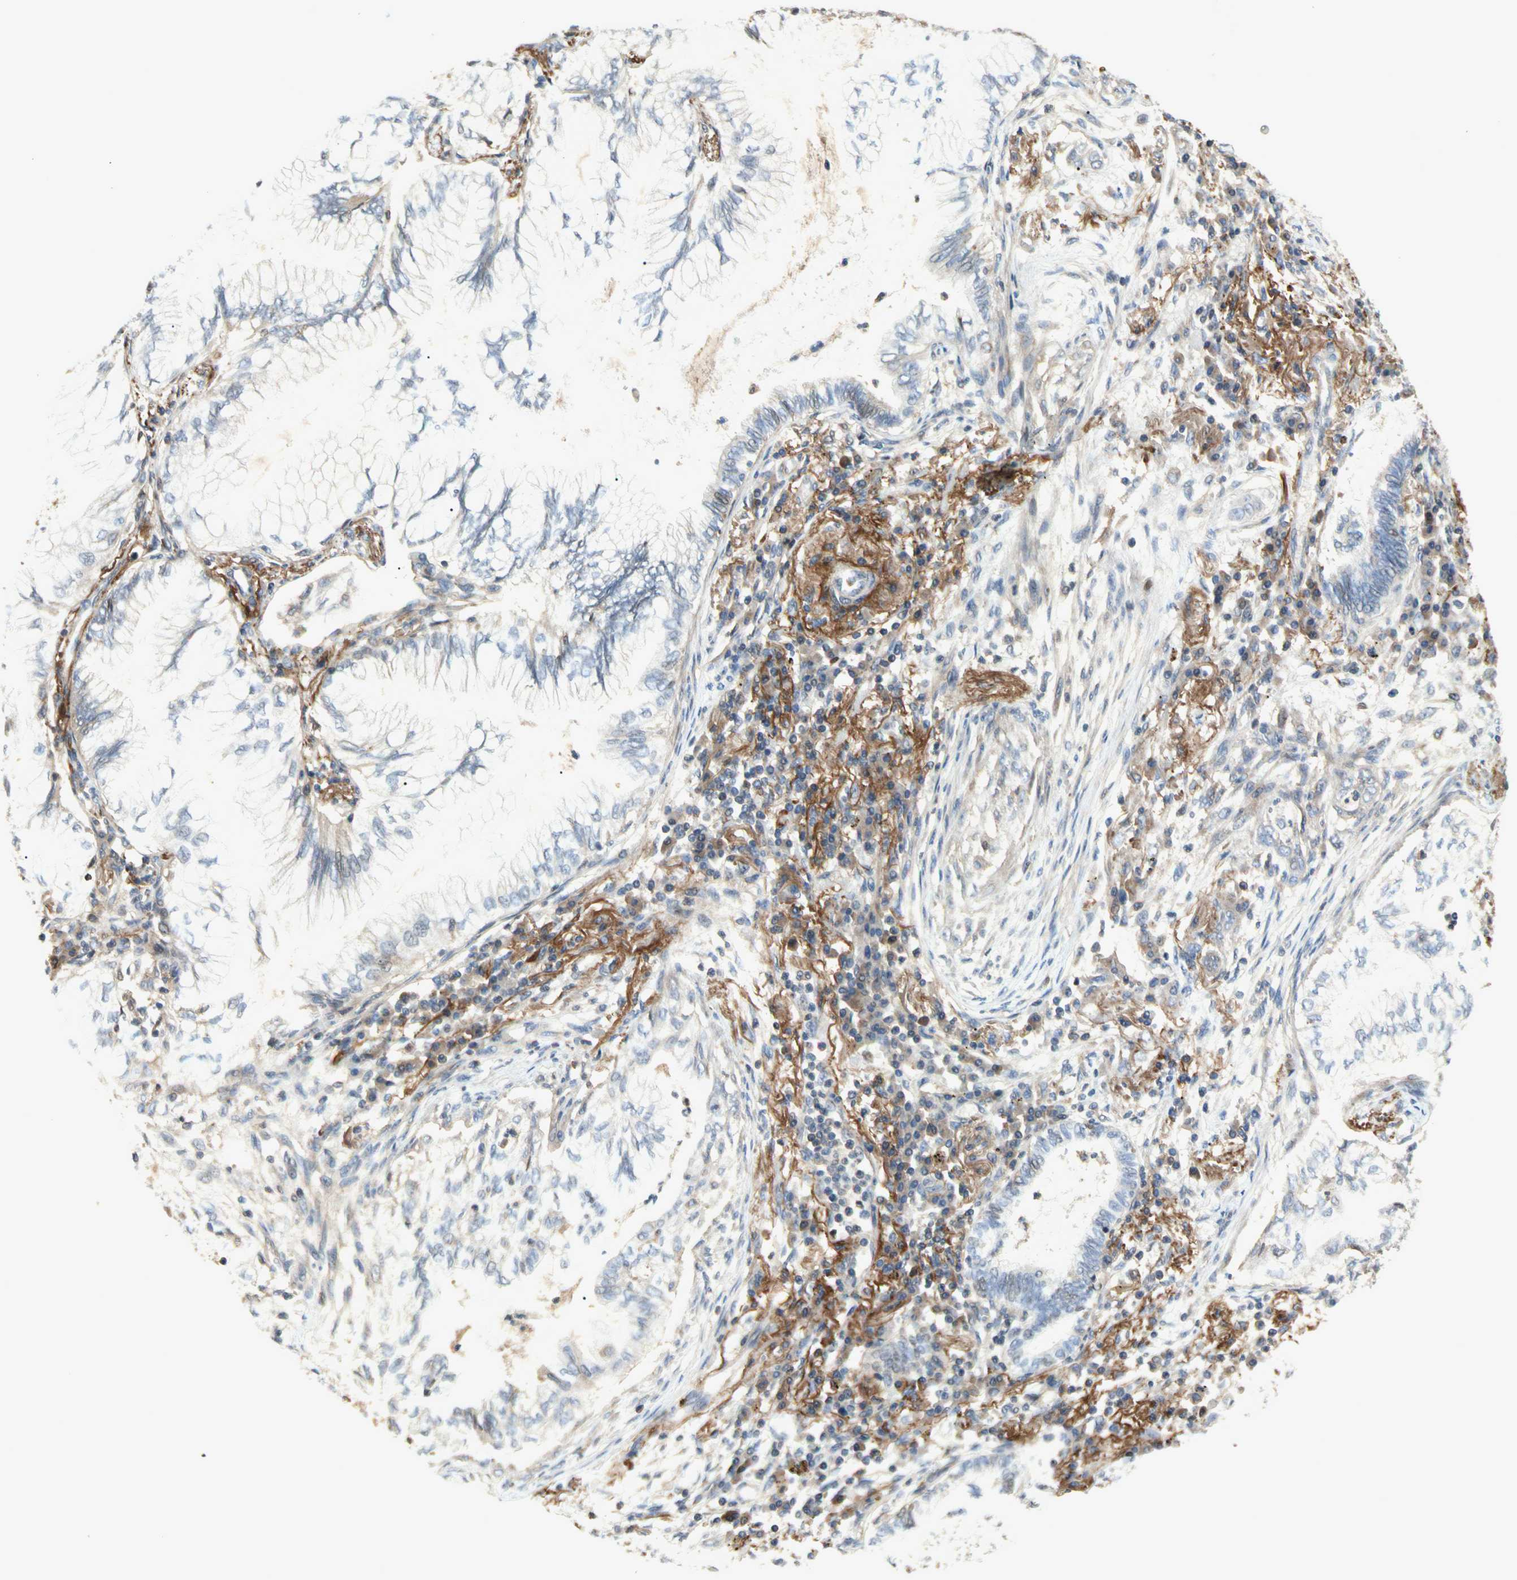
{"staining": {"intensity": "negative", "quantity": "none", "location": "none"}, "tissue": "lung cancer", "cell_type": "Tumor cells", "image_type": "cancer", "snomed": [{"axis": "morphology", "description": "Normal tissue, NOS"}, {"axis": "morphology", "description": "Adenocarcinoma, NOS"}, {"axis": "topography", "description": "Bronchus"}, {"axis": "topography", "description": "Lung"}], "caption": "Tumor cells are negative for brown protein staining in lung cancer (adenocarcinoma).", "gene": "CRTAC1", "patient": {"sex": "female", "age": 70}}